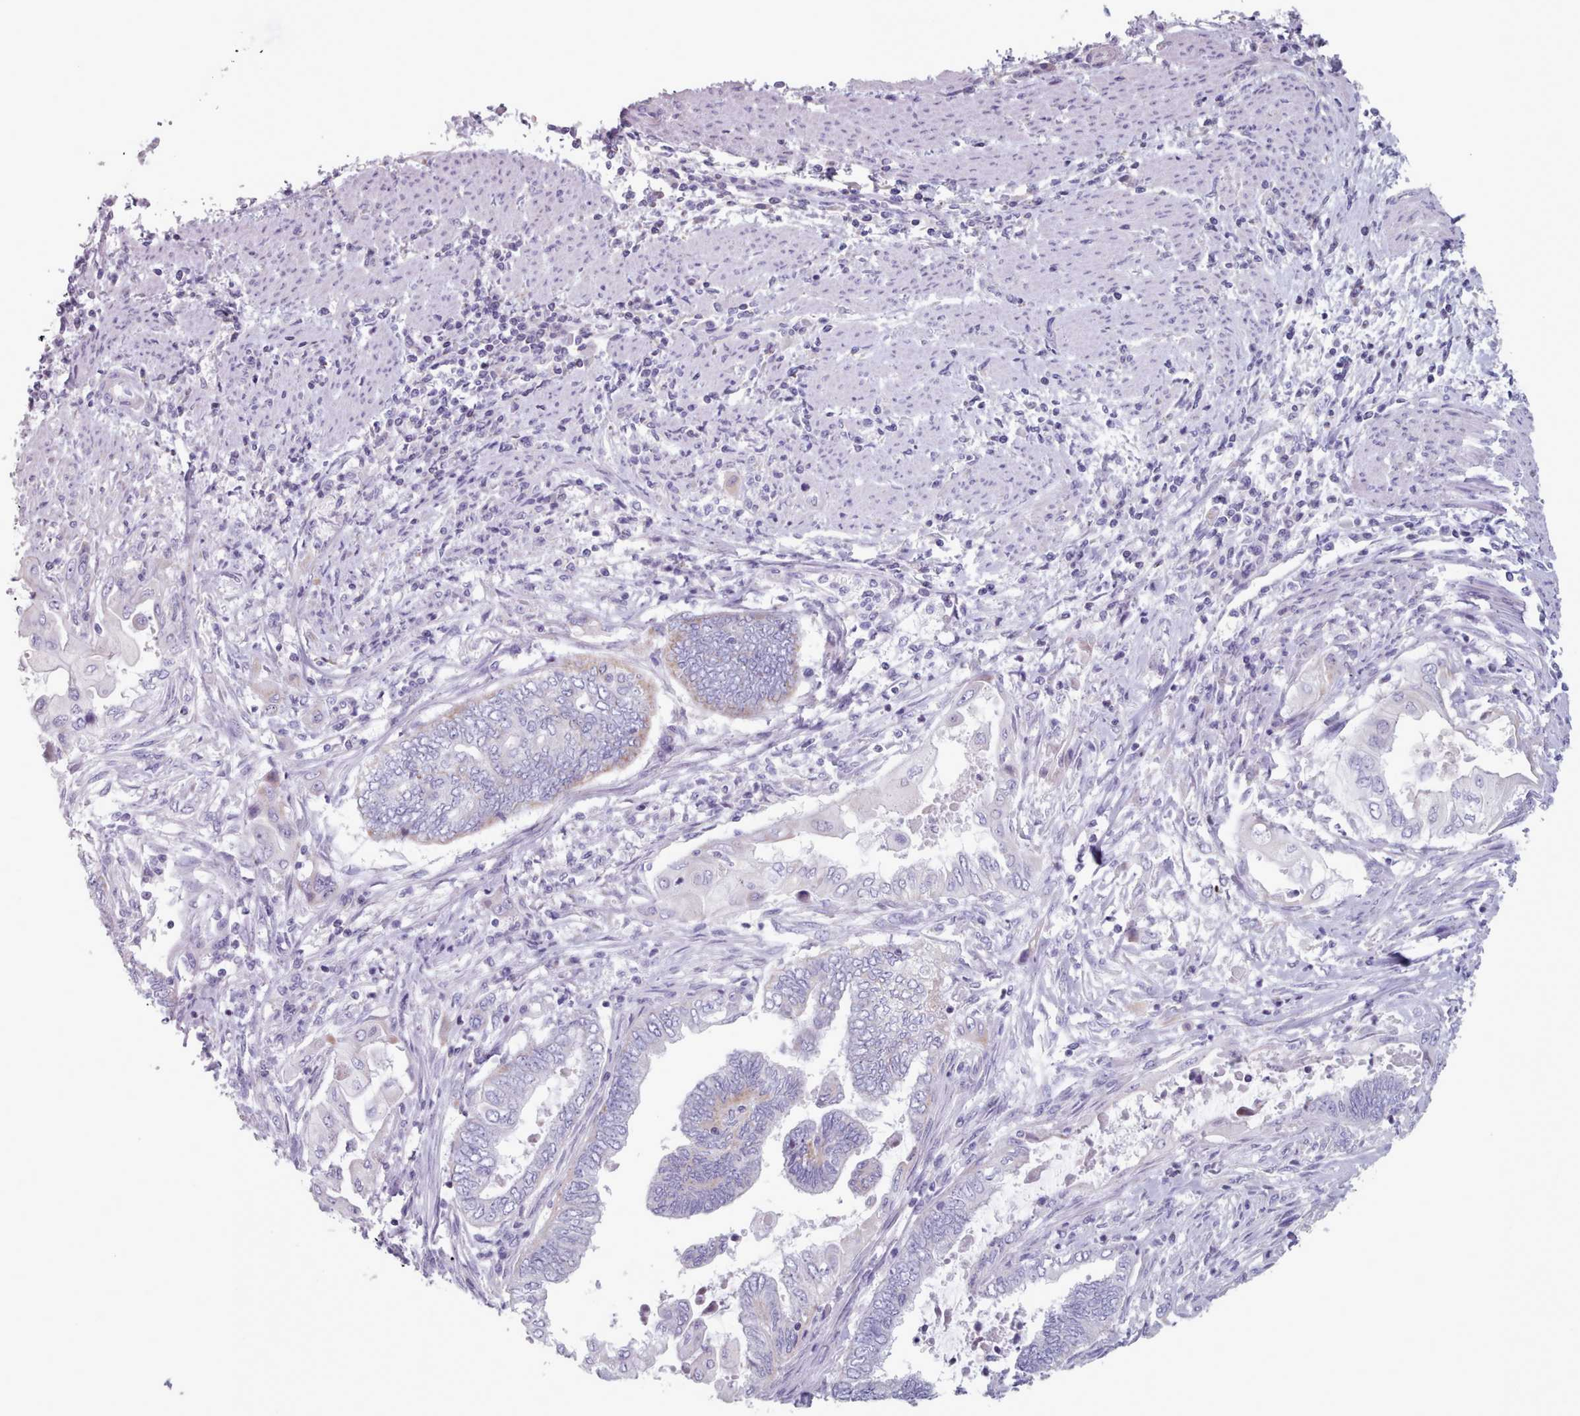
{"staining": {"intensity": "negative", "quantity": "none", "location": "none"}, "tissue": "endometrial cancer", "cell_type": "Tumor cells", "image_type": "cancer", "snomed": [{"axis": "morphology", "description": "Adenocarcinoma, NOS"}, {"axis": "topography", "description": "Uterus"}, {"axis": "topography", "description": "Endometrium"}], "caption": "Histopathology image shows no protein positivity in tumor cells of endometrial adenocarcinoma tissue.", "gene": "FAM170B", "patient": {"sex": "female", "age": 70}}